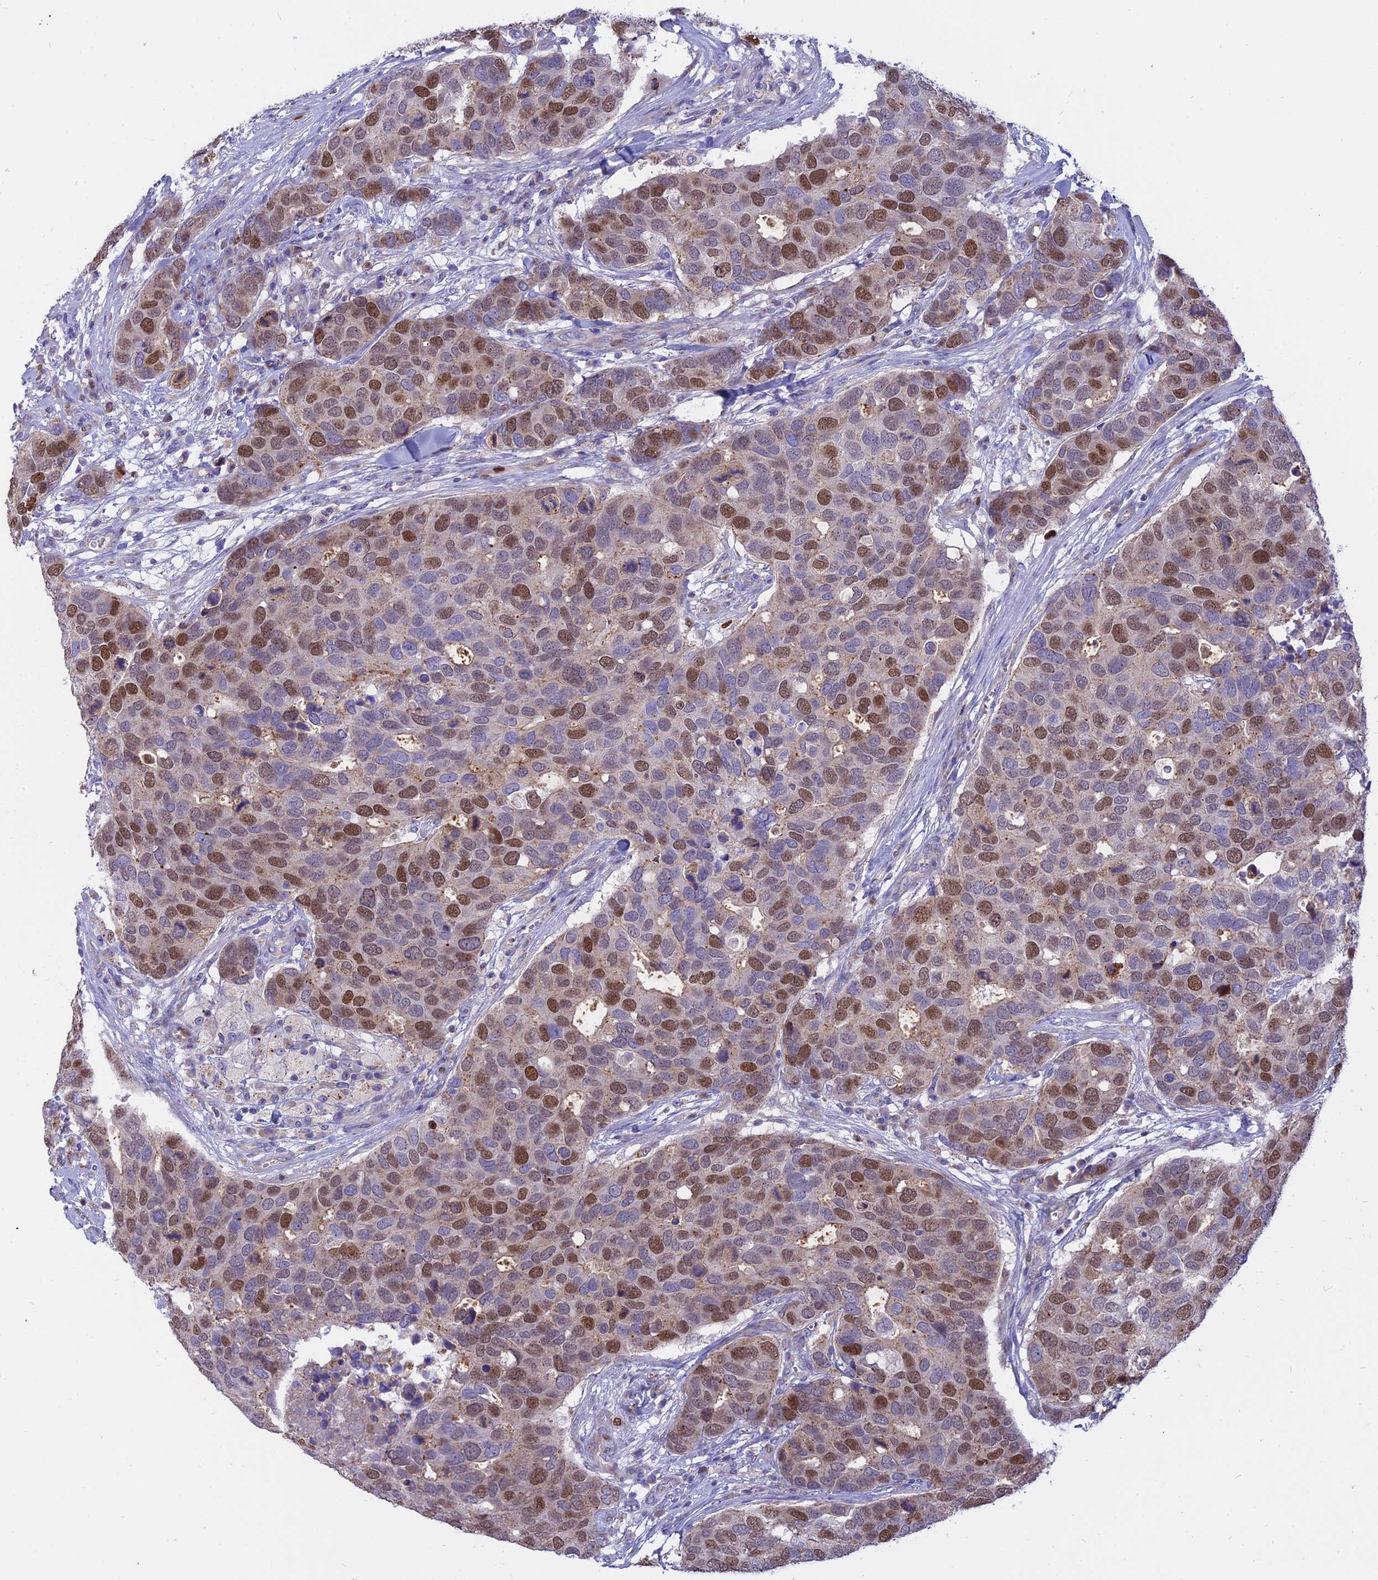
{"staining": {"intensity": "moderate", "quantity": "25%-75%", "location": "nuclear"}, "tissue": "breast cancer", "cell_type": "Tumor cells", "image_type": "cancer", "snomed": [{"axis": "morphology", "description": "Duct carcinoma"}, {"axis": "topography", "description": "Breast"}], "caption": "Moderate nuclear positivity for a protein is seen in approximately 25%-75% of tumor cells of infiltrating ductal carcinoma (breast) using immunohistochemistry (IHC).", "gene": "CENPV", "patient": {"sex": "female", "age": 83}}